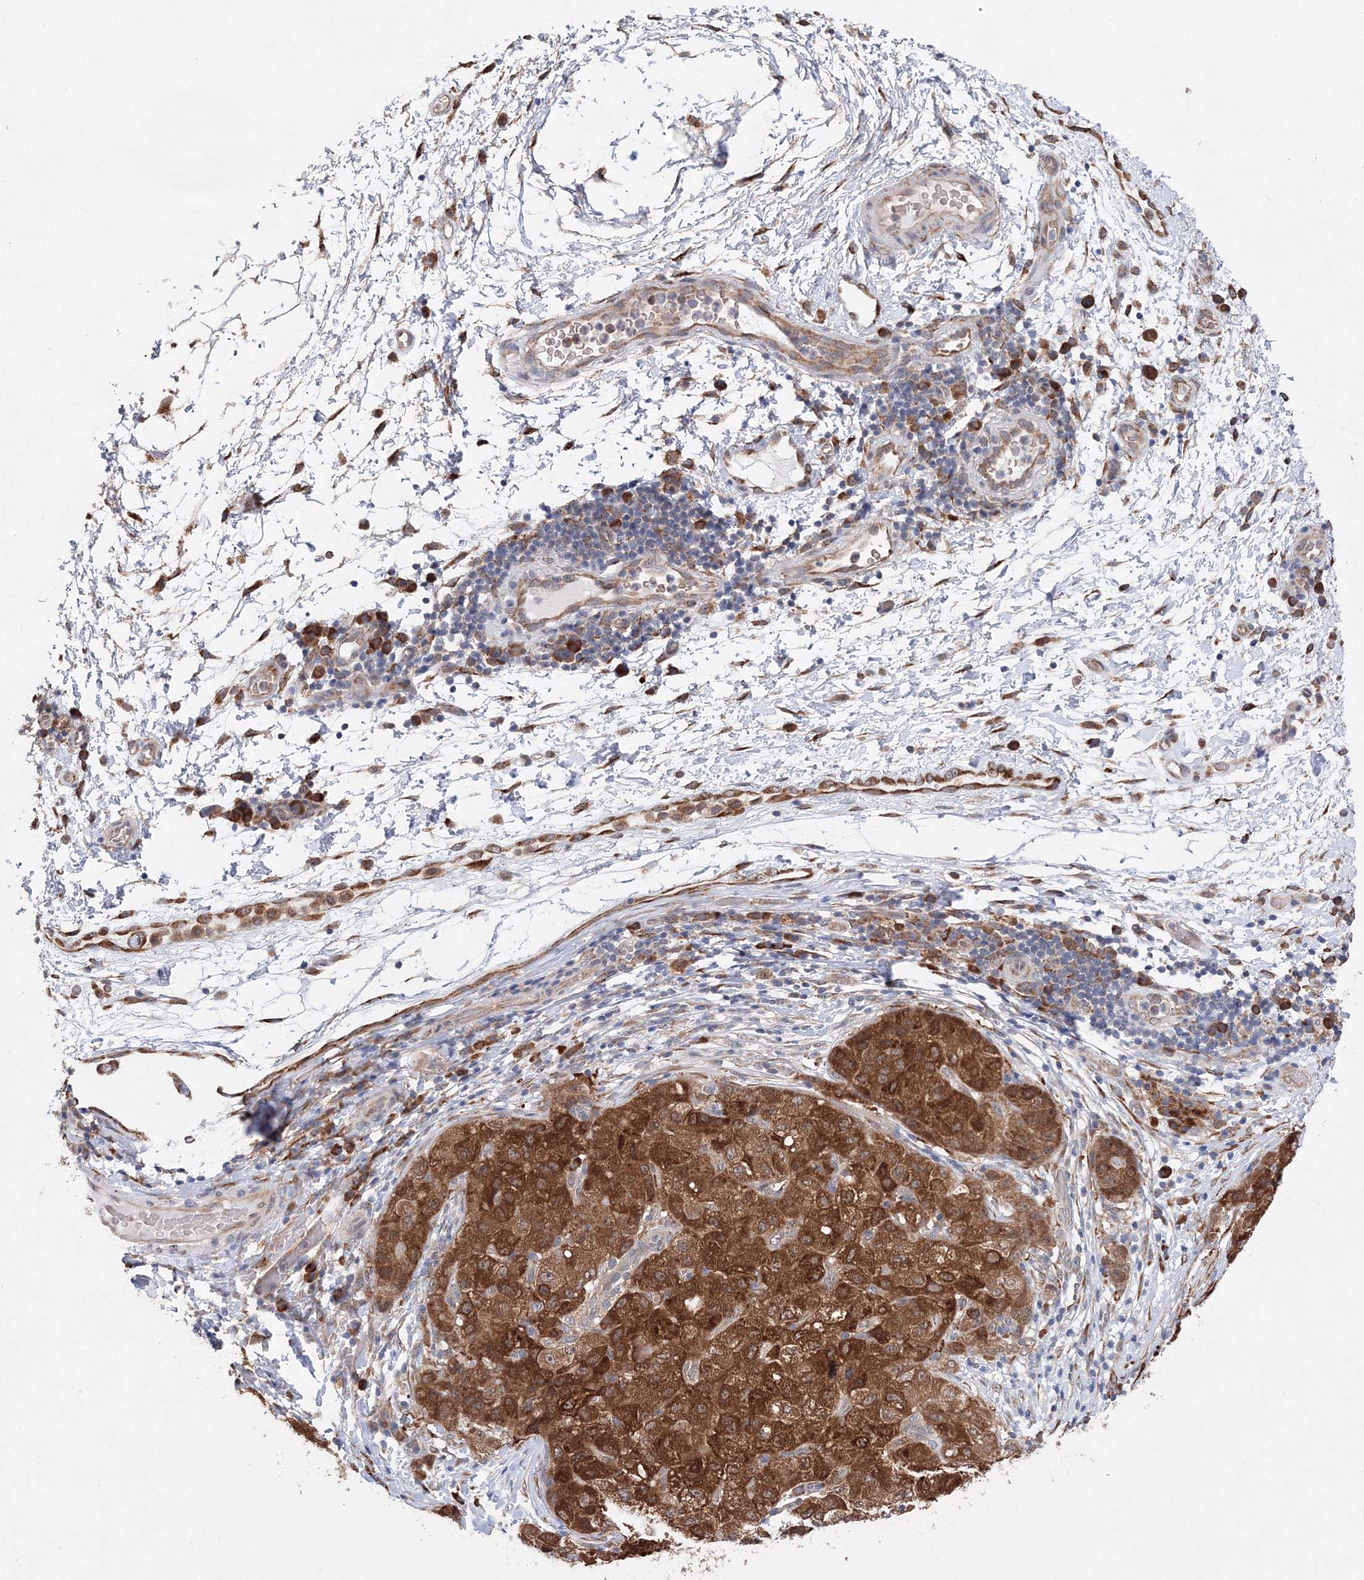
{"staining": {"intensity": "strong", "quantity": ">75%", "location": "cytoplasmic/membranous"}, "tissue": "liver cancer", "cell_type": "Tumor cells", "image_type": "cancer", "snomed": [{"axis": "morphology", "description": "Carcinoma, Hepatocellular, NOS"}, {"axis": "topography", "description": "Liver"}], "caption": "Protein analysis of hepatocellular carcinoma (liver) tissue demonstrates strong cytoplasmic/membranous expression in about >75% of tumor cells.", "gene": "DIS3L2", "patient": {"sex": "male", "age": 80}}